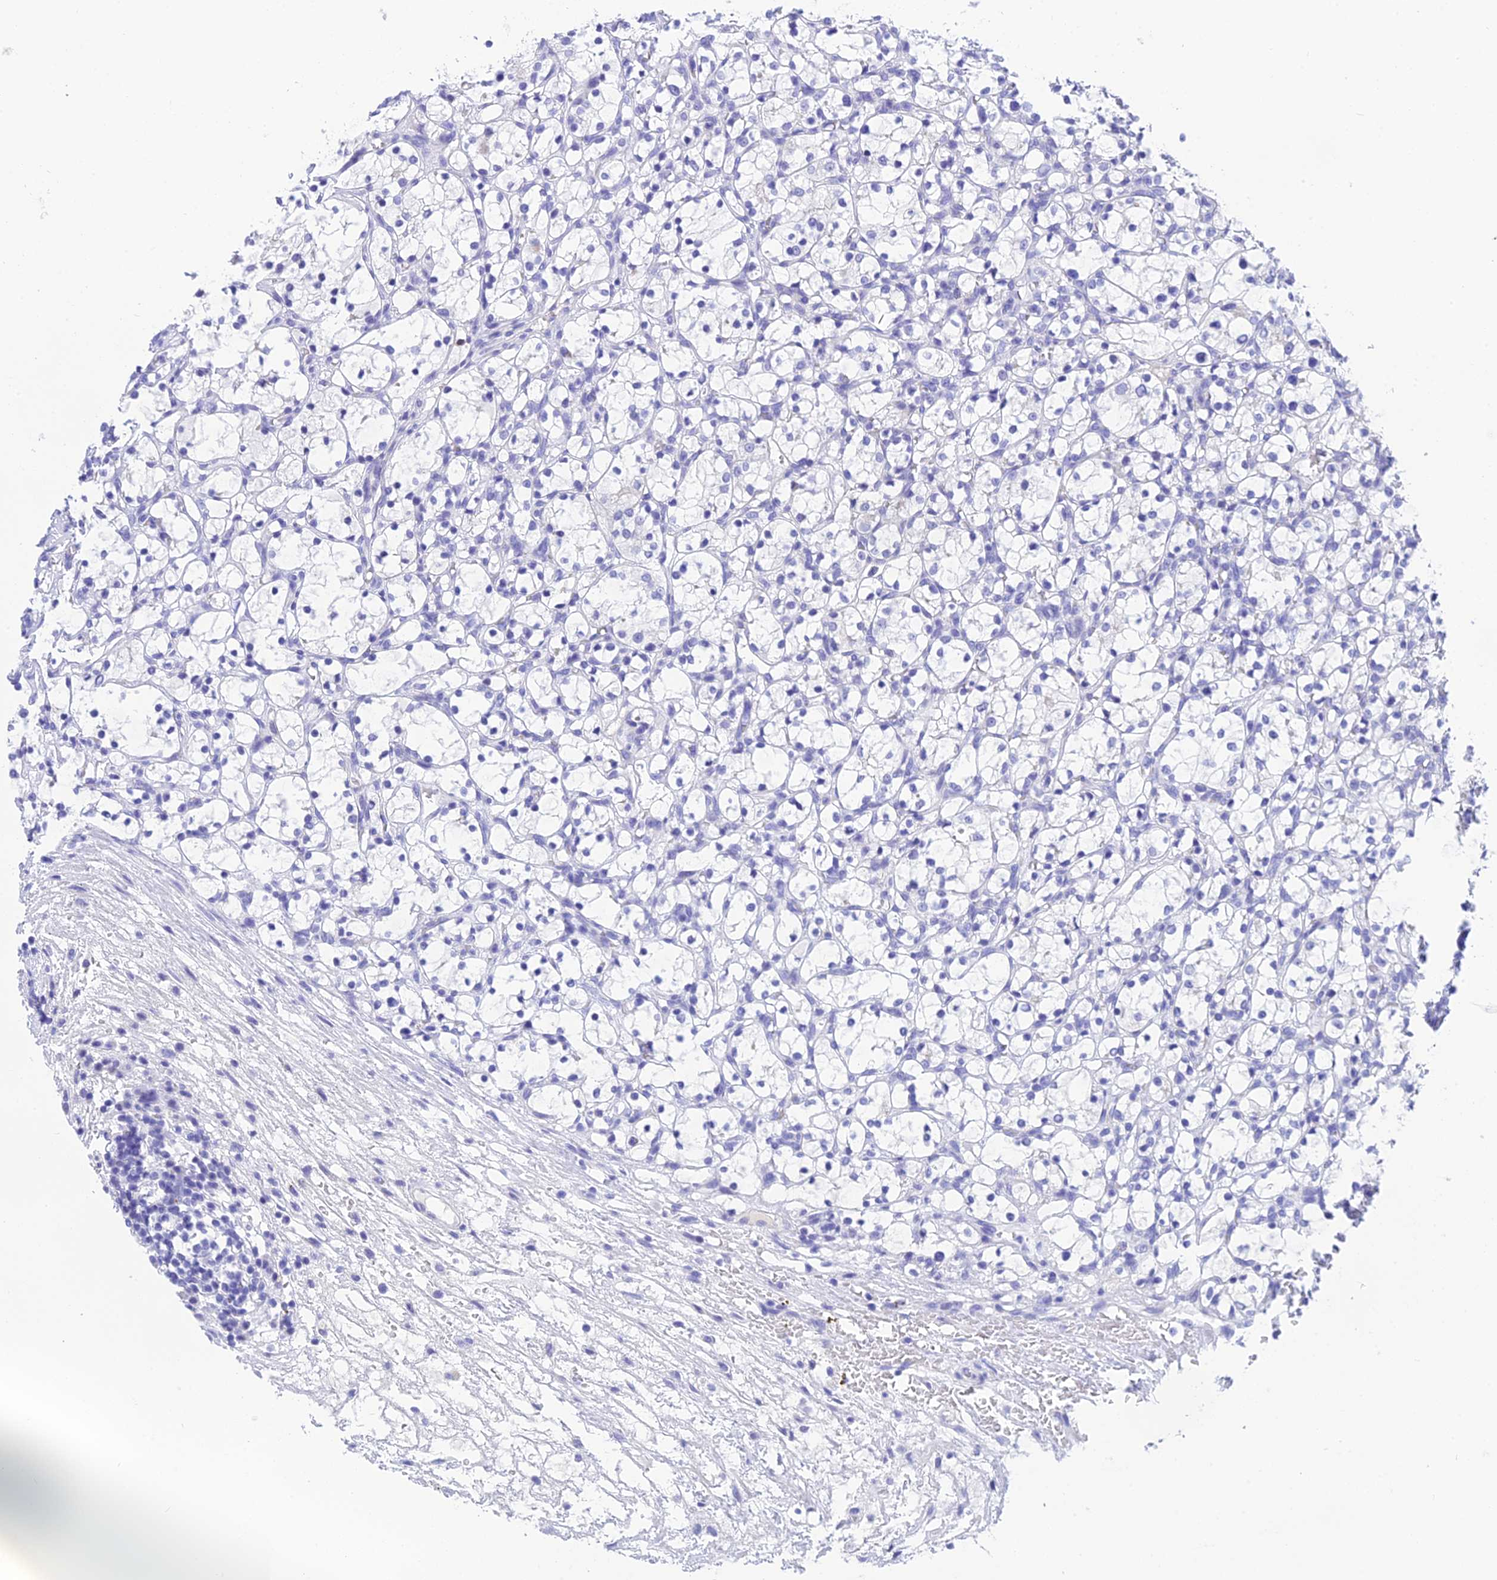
{"staining": {"intensity": "negative", "quantity": "none", "location": "none"}, "tissue": "renal cancer", "cell_type": "Tumor cells", "image_type": "cancer", "snomed": [{"axis": "morphology", "description": "Adenocarcinoma, NOS"}, {"axis": "topography", "description": "Kidney"}], "caption": "This is an IHC histopathology image of human renal cancer. There is no expression in tumor cells.", "gene": "KDELR3", "patient": {"sex": "female", "age": 69}}